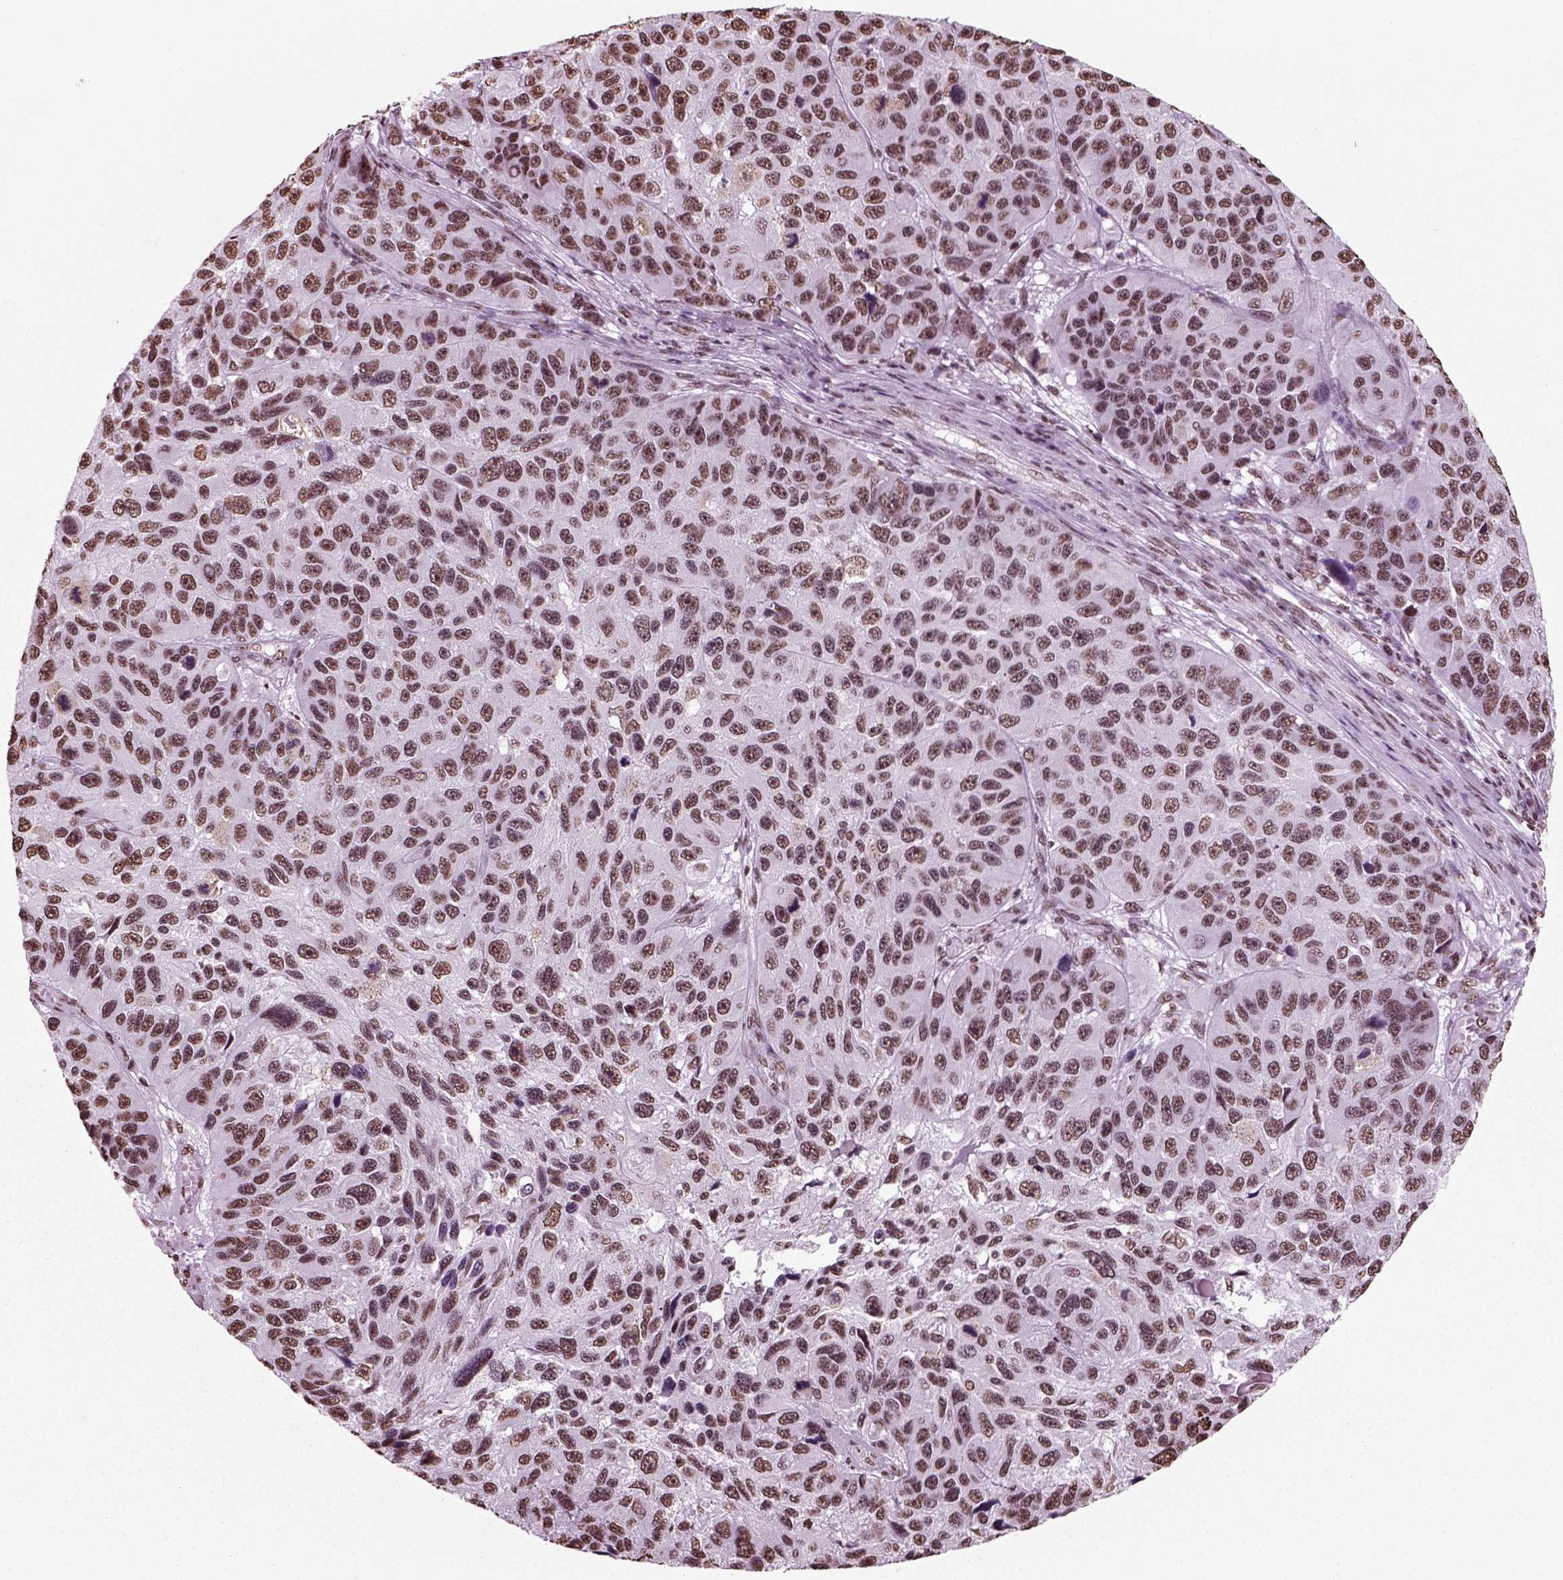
{"staining": {"intensity": "moderate", "quantity": "25%-75%", "location": "nuclear"}, "tissue": "melanoma", "cell_type": "Tumor cells", "image_type": "cancer", "snomed": [{"axis": "morphology", "description": "Malignant melanoma, NOS"}, {"axis": "topography", "description": "Skin"}], "caption": "Immunohistochemistry histopathology image of human melanoma stained for a protein (brown), which demonstrates medium levels of moderate nuclear expression in approximately 25%-75% of tumor cells.", "gene": "POLR1H", "patient": {"sex": "male", "age": 53}}